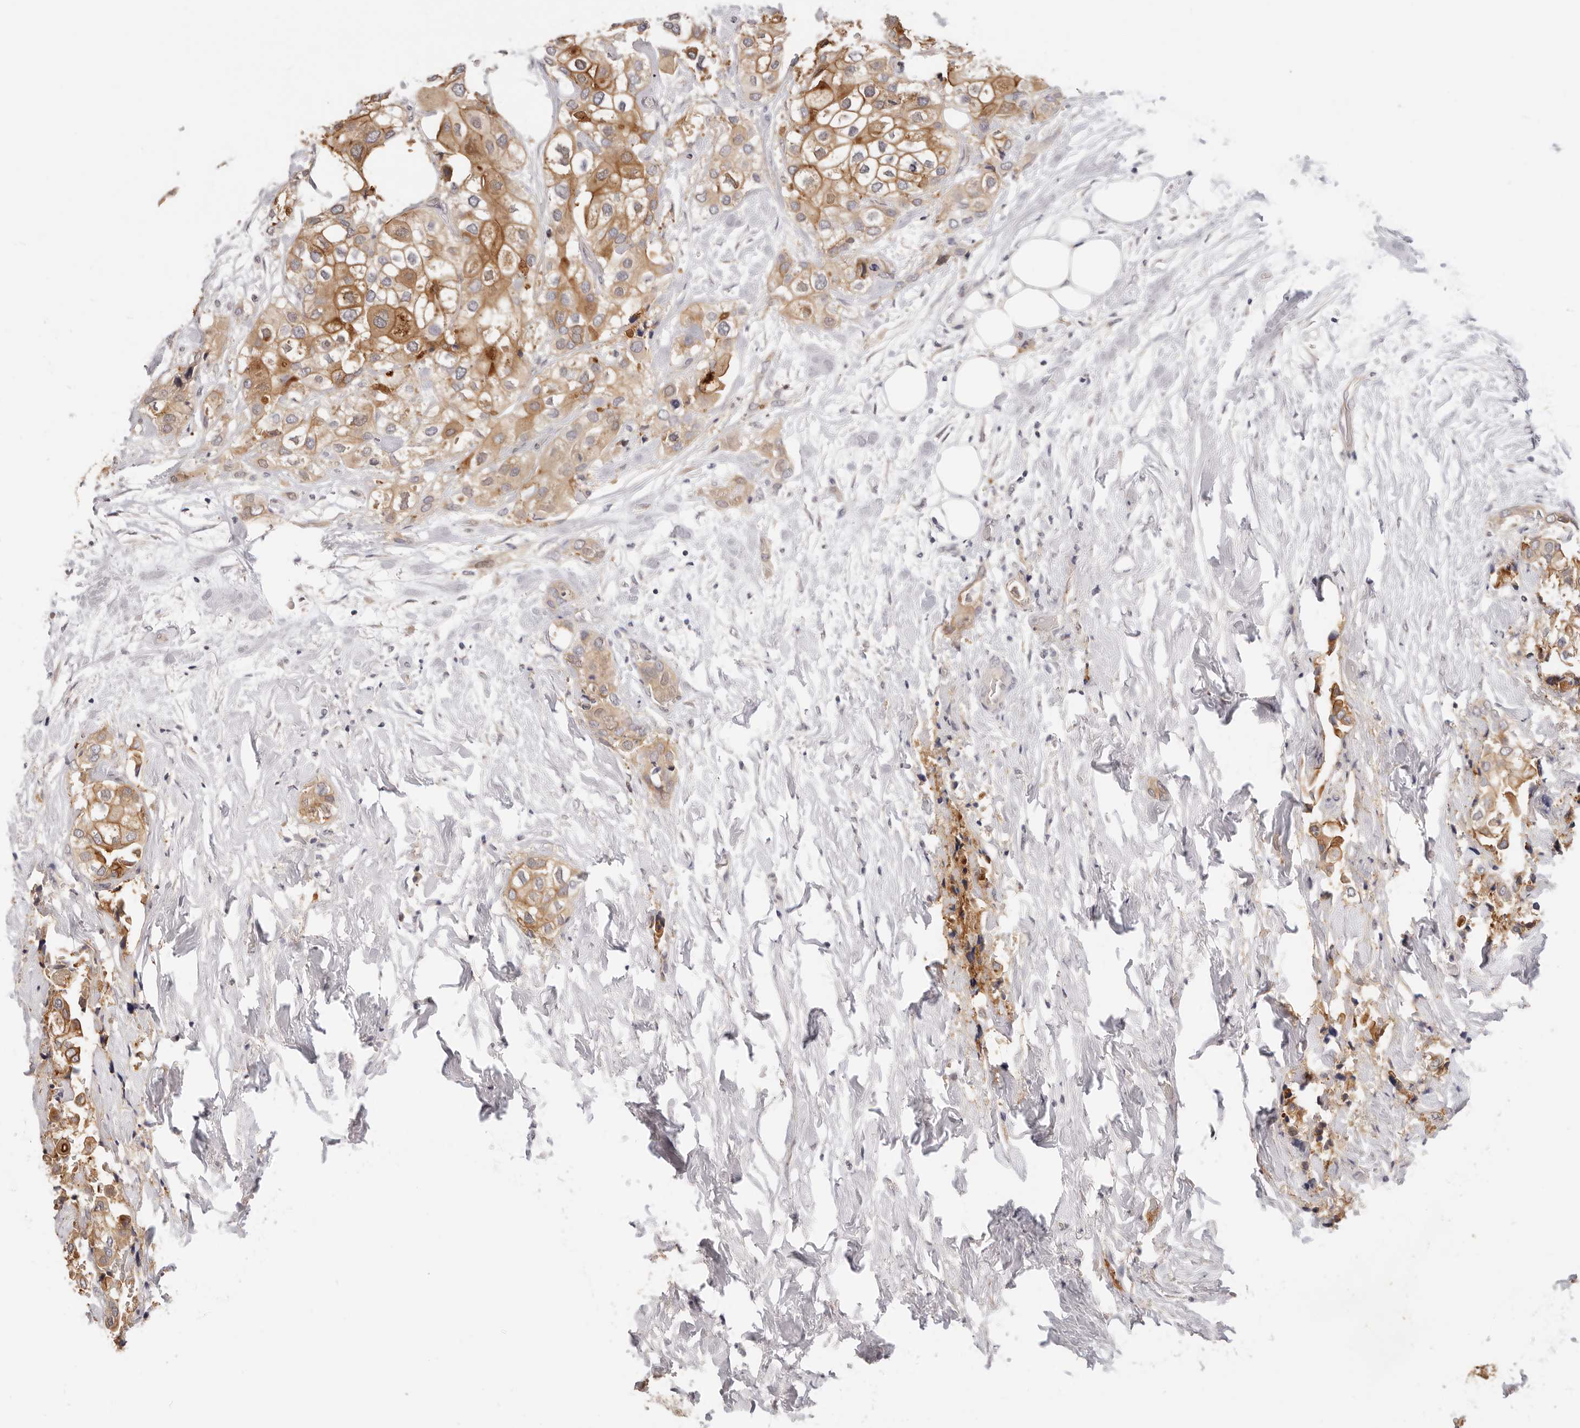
{"staining": {"intensity": "moderate", "quantity": ">75%", "location": "cytoplasmic/membranous"}, "tissue": "urothelial cancer", "cell_type": "Tumor cells", "image_type": "cancer", "snomed": [{"axis": "morphology", "description": "Urothelial carcinoma, High grade"}, {"axis": "topography", "description": "Urinary bladder"}], "caption": "A brown stain highlights moderate cytoplasmic/membranous staining of a protein in urothelial cancer tumor cells.", "gene": "GGPS1", "patient": {"sex": "male", "age": 64}}